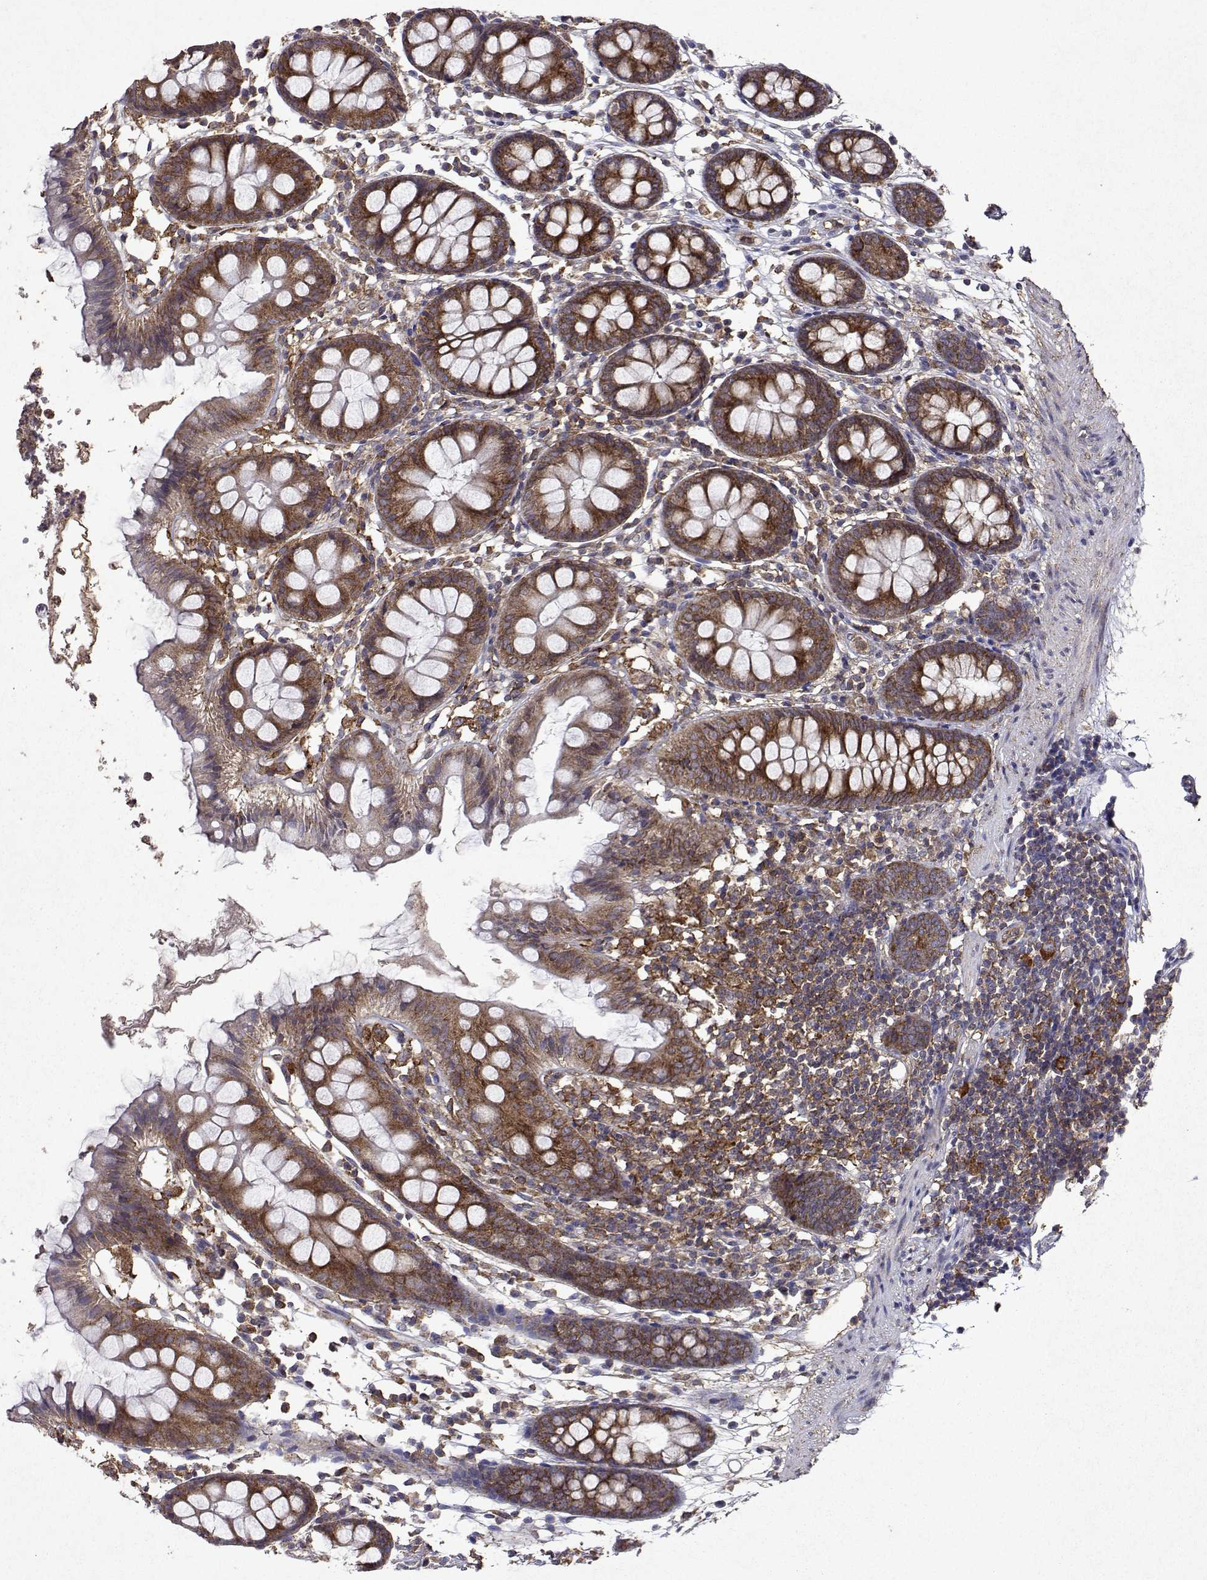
{"staining": {"intensity": "moderate", "quantity": "25%-75%", "location": "cytoplasmic/membranous"}, "tissue": "colon", "cell_type": "Endothelial cells", "image_type": "normal", "snomed": [{"axis": "morphology", "description": "Normal tissue, NOS"}, {"axis": "topography", "description": "Colon"}], "caption": "DAB (3,3'-diaminobenzidine) immunohistochemical staining of unremarkable human colon shows moderate cytoplasmic/membranous protein staining in about 25%-75% of endothelial cells. The protein of interest is shown in brown color, while the nuclei are stained blue.", "gene": "TARBP2", "patient": {"sex": "female", "age": 84}}